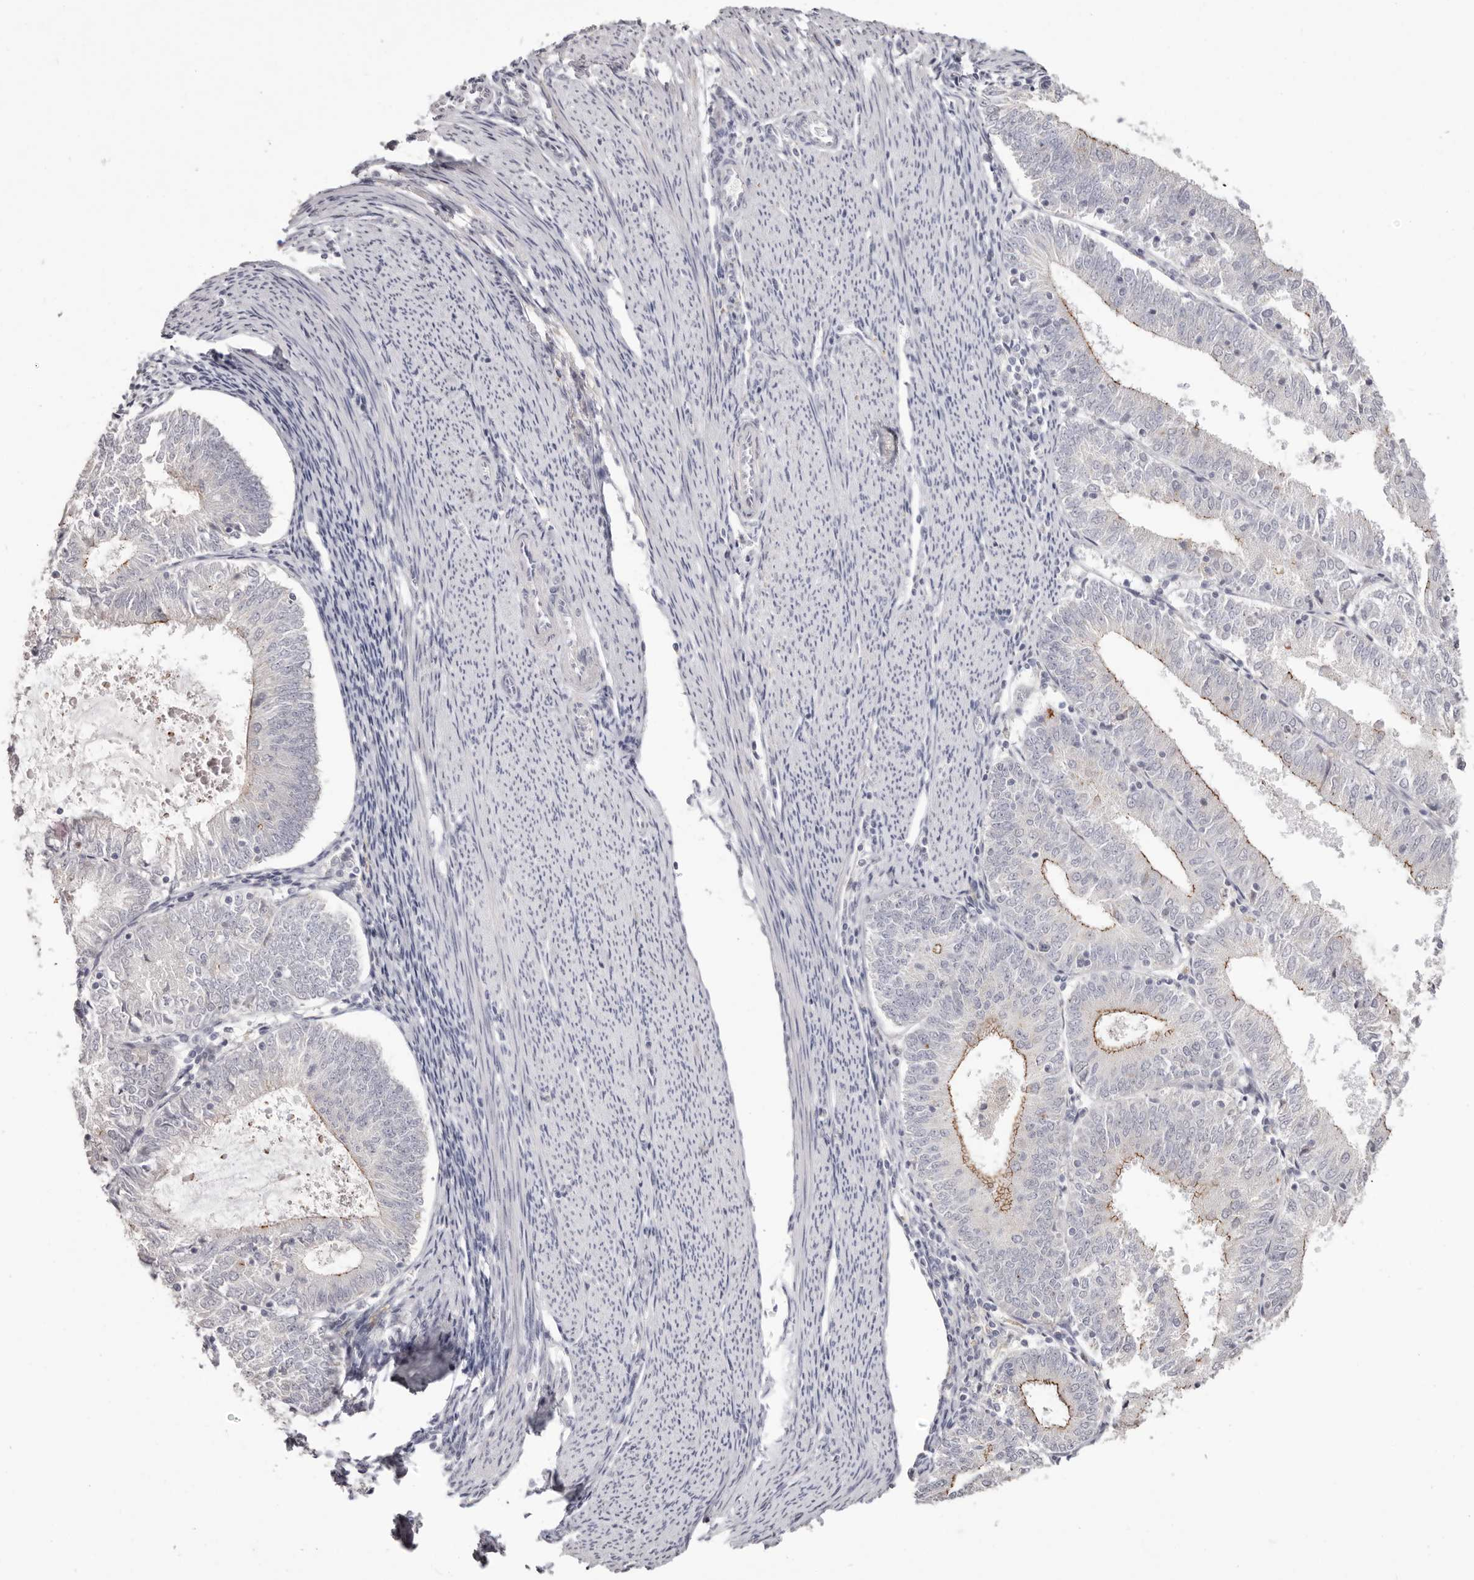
{"staining": {"intensity": "moderate", "quantity": "<25%", "location": "cytoplasmic/membranous"}, "tissue": "endometrial cancer", "cell_type": "Tumor cells", "image_type": "cancer", "snomed": [{"axis": "morphology", "description": "Adenocarcinoma, NOS"}, {"axis": "topography", "description": "Endometrium"}], "caption": "An image showing moderate cytoplasmic/membranous expression in approximately <25% of tumor cells in adenocarcinoma (endometrial), as visualized by brown immunohistochemical staining.", "gene": "PCDHB6", "patient": {"sex": "female", "age": 57}}